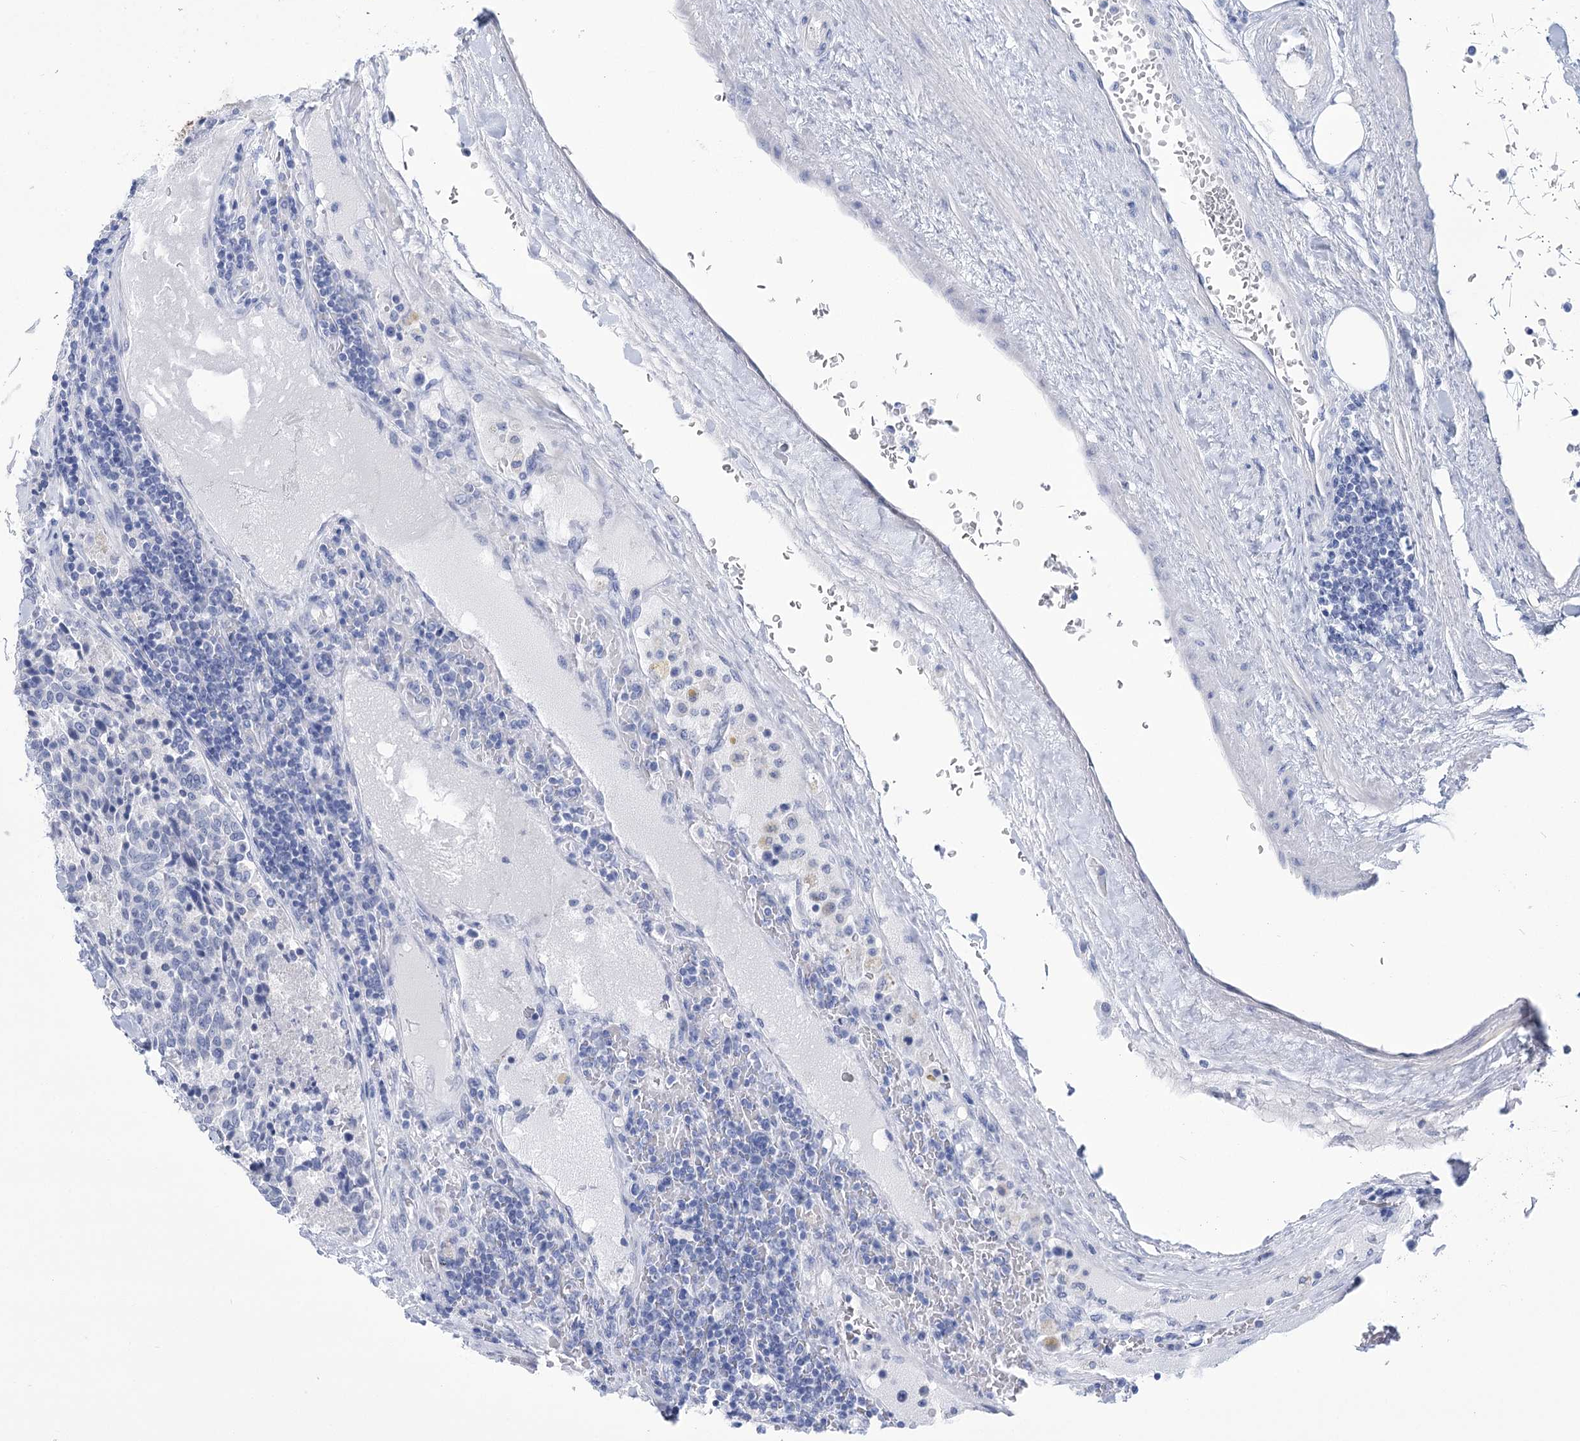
{"staining": {"intensity": "negative", "quantity": "none", "location": "none"}, "tissue": "carcinoid", "cell_type": "Tumor cells", "image_type": "cancer", "snomed": [{"axis": "morphology", "description": "Carcinoid, malignant, NOS"}, {"axis": "topography", "description": "Pancreas"}], "caption": "Immunohistochemistry (IHC) histopathology image of malignant carcinoid stained for a protein (brown), which displays no staining in tumor cells.", "gene": "PBLD", "patient": {"sex": "female", "age": 54}}